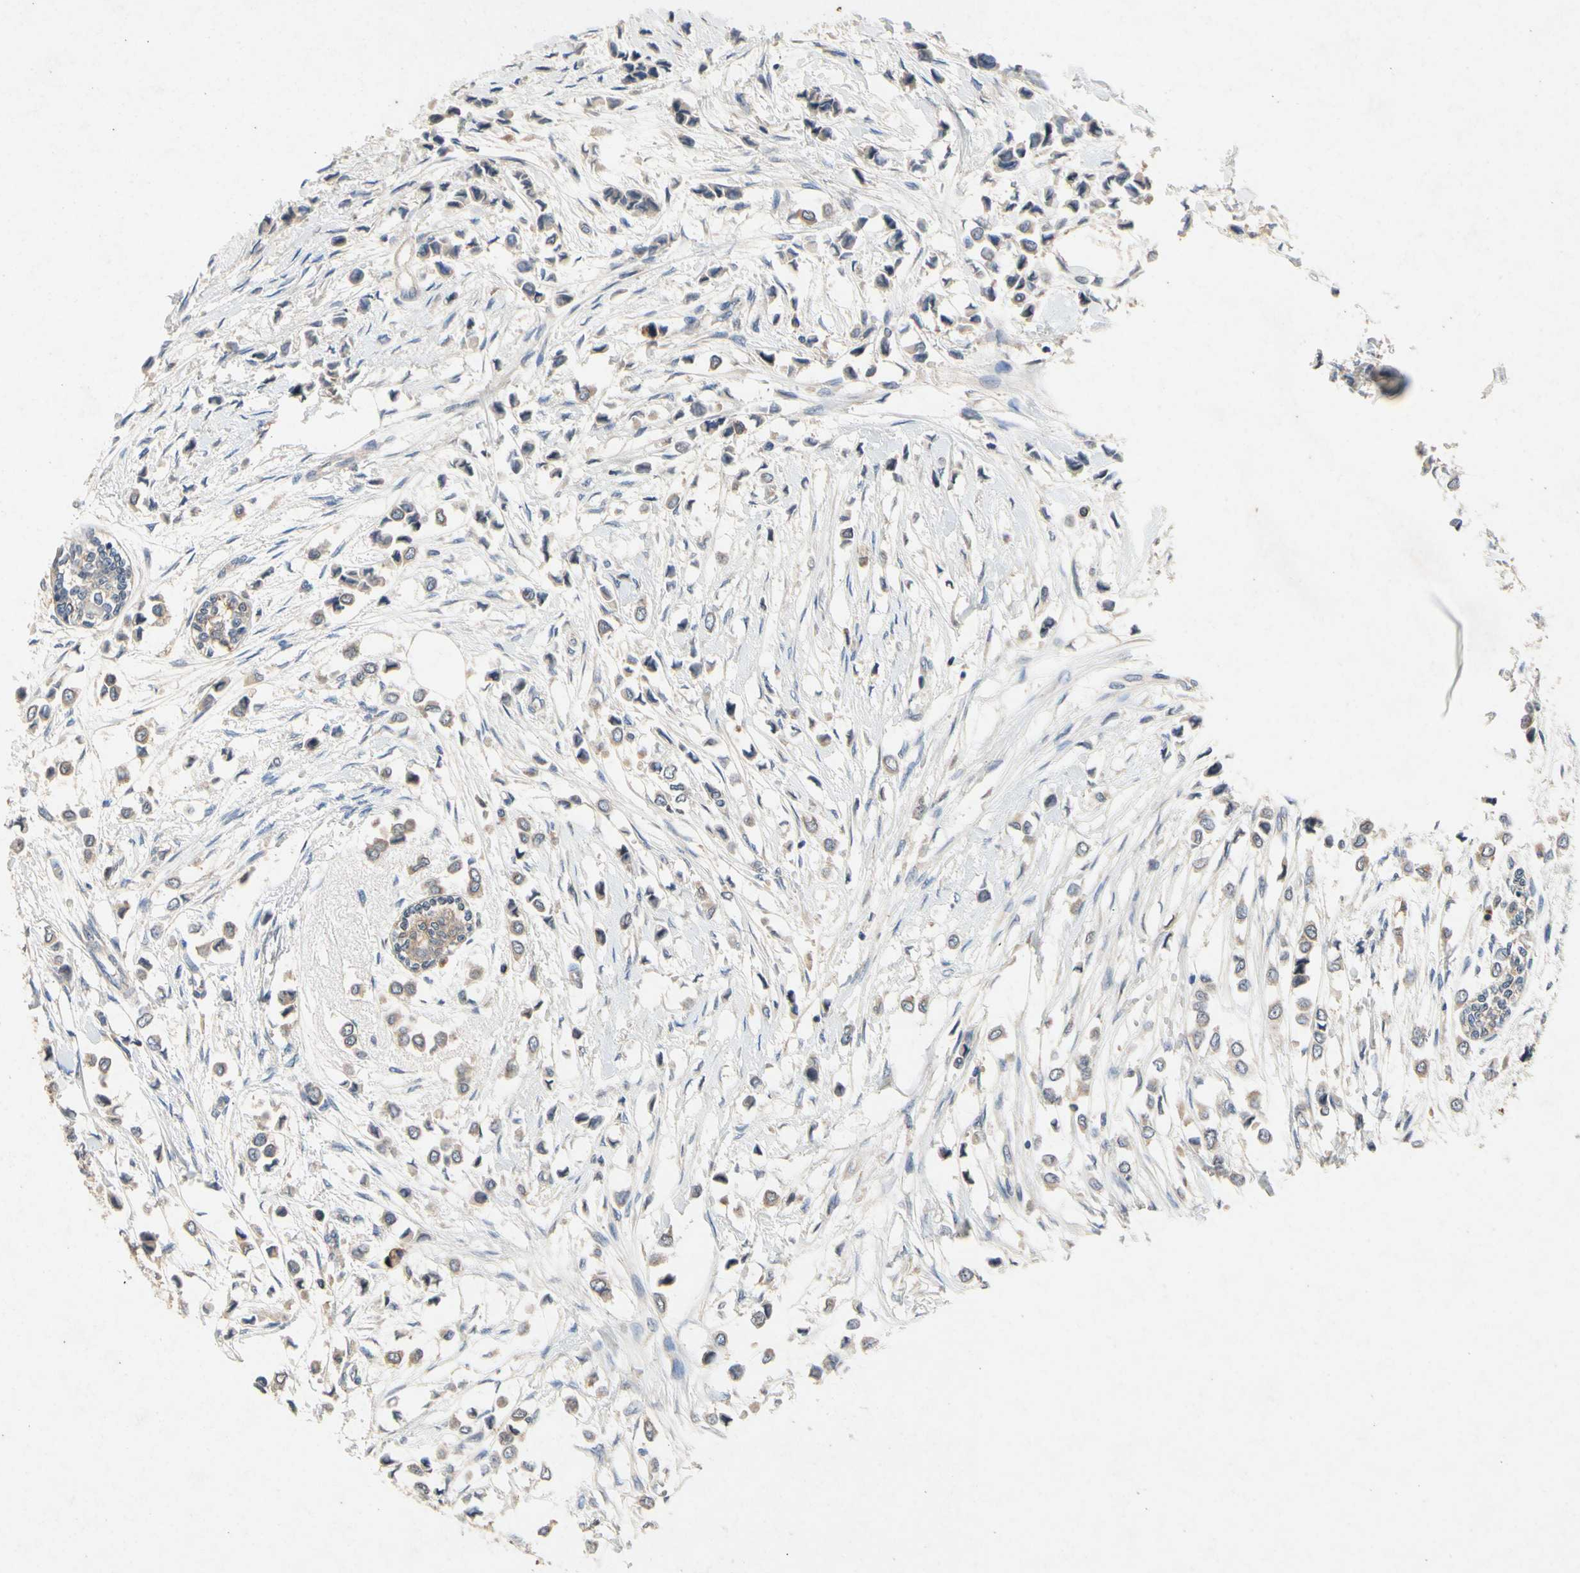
{"staining": {"intensity": "weak", "quantity": ">75%", "location": "cytoplasmic/membranous"}, "tissue": "breast cancer", "cell_type": "Tumor cells", "image_type": "cancer", "snomed": [{"axis": "morphology", "description": "Lobular carcinoma"}, {"axis": "topography", "description": "Breast"}], "caption": "A photomicrograph of human breast lobular carcinoma stained for a protein shows weak cytoplasmic/membranous brown staining in tumor cells.", "gene": "RPS6KA1", "patient": {"sex": "female", "age": 51}}